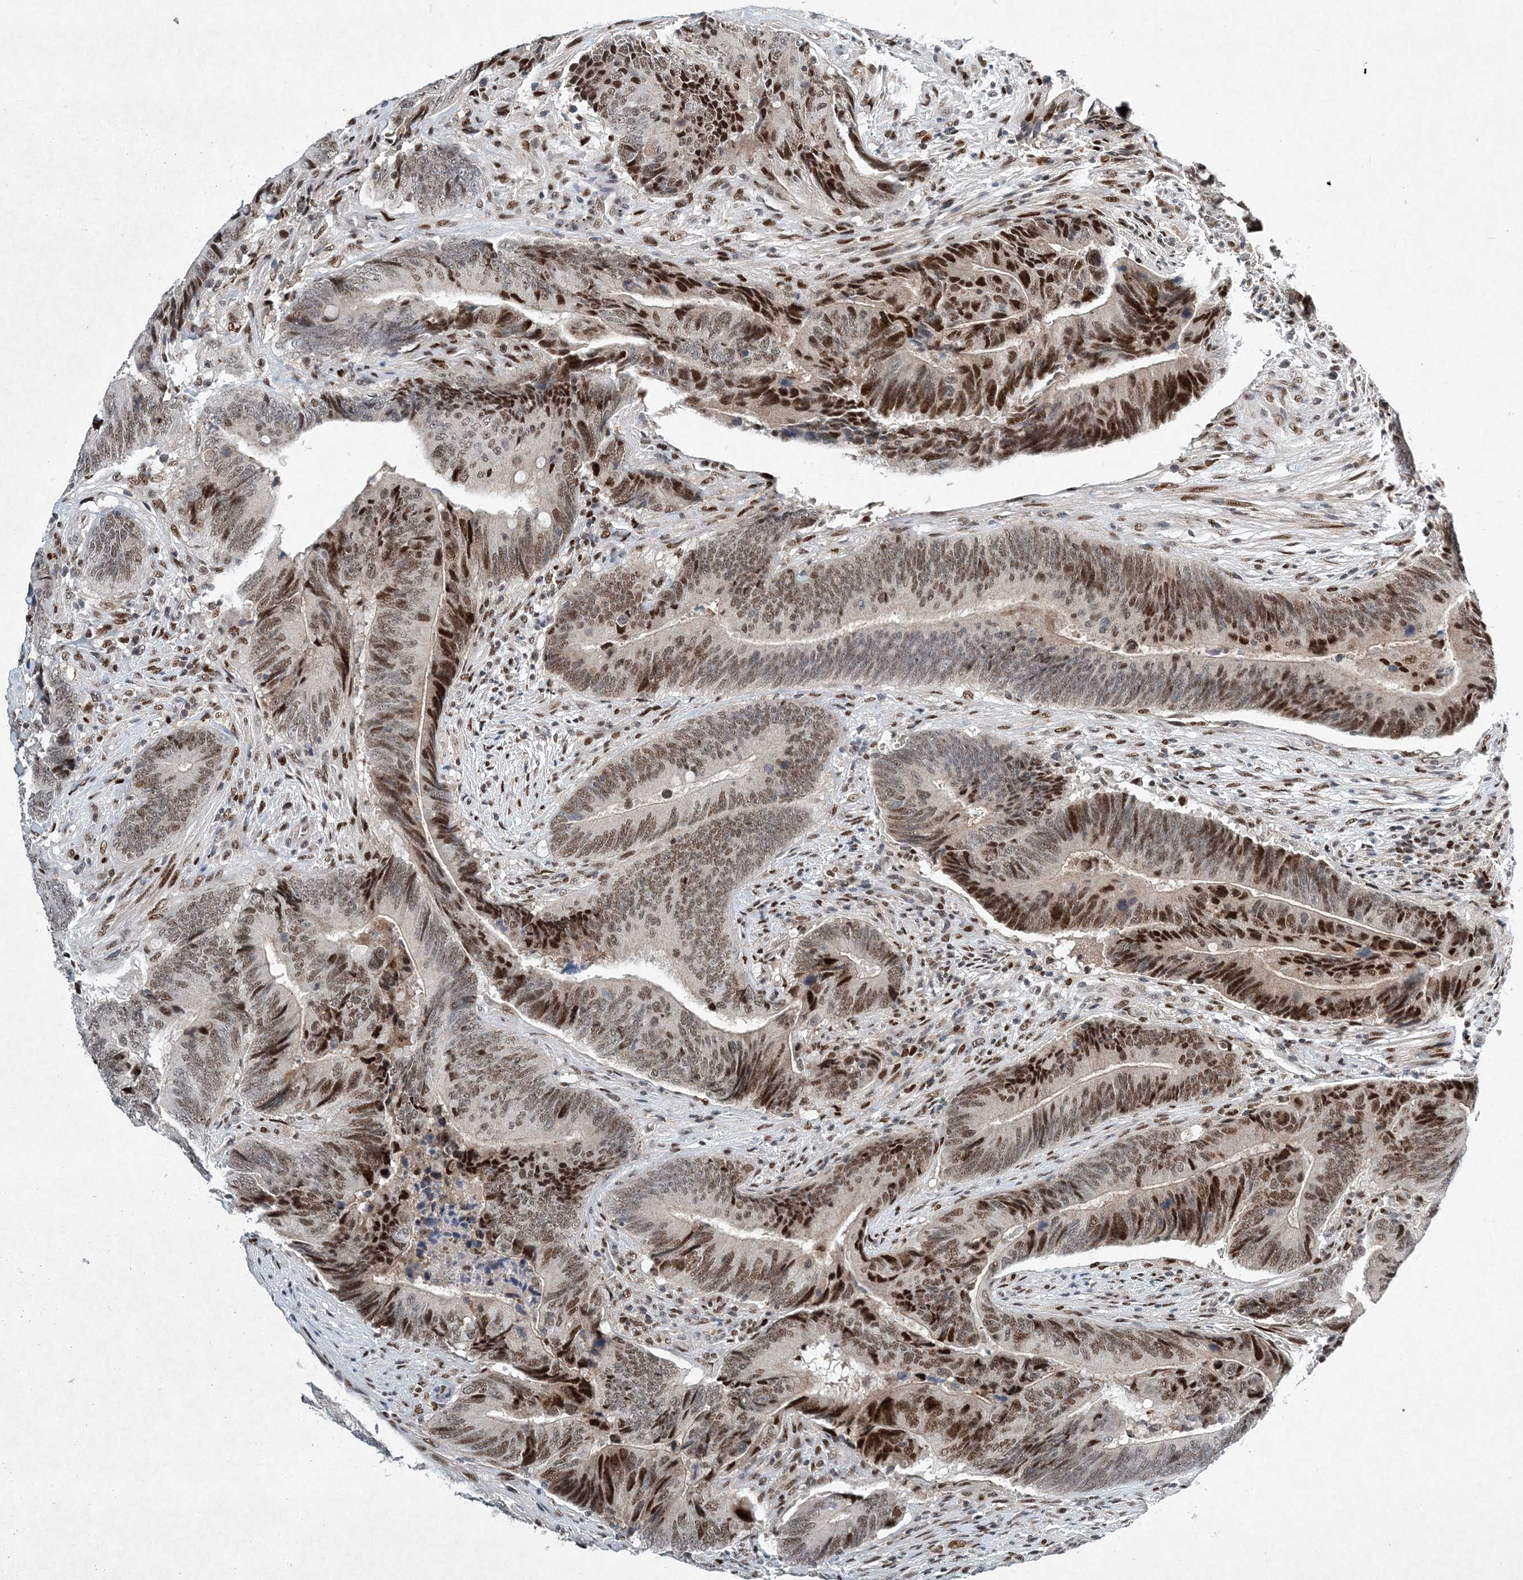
{"staining": {"intensity": "strong", "quantity": "<25%", "location": "nuclear"}, "tissue": "colorectal cancer", "cell_type": "Tumor cells", "image_type": "cancer", "snomed": [{"axis": "morphology", "description": "Normal tissue, NOS"}, {"axis": "morphology", "description": "Adenocarcinoma, NOS"}, {"axis": "topography", "description": "Colon"}], "caption": "Protein expression analysis of human colorectal cancer (adenocarcinoma) reveals strong nuclear positivity in about <25% of tumor cells.", "gene": "KPNA4", "patient": {"sex": "male", "age": 56}}